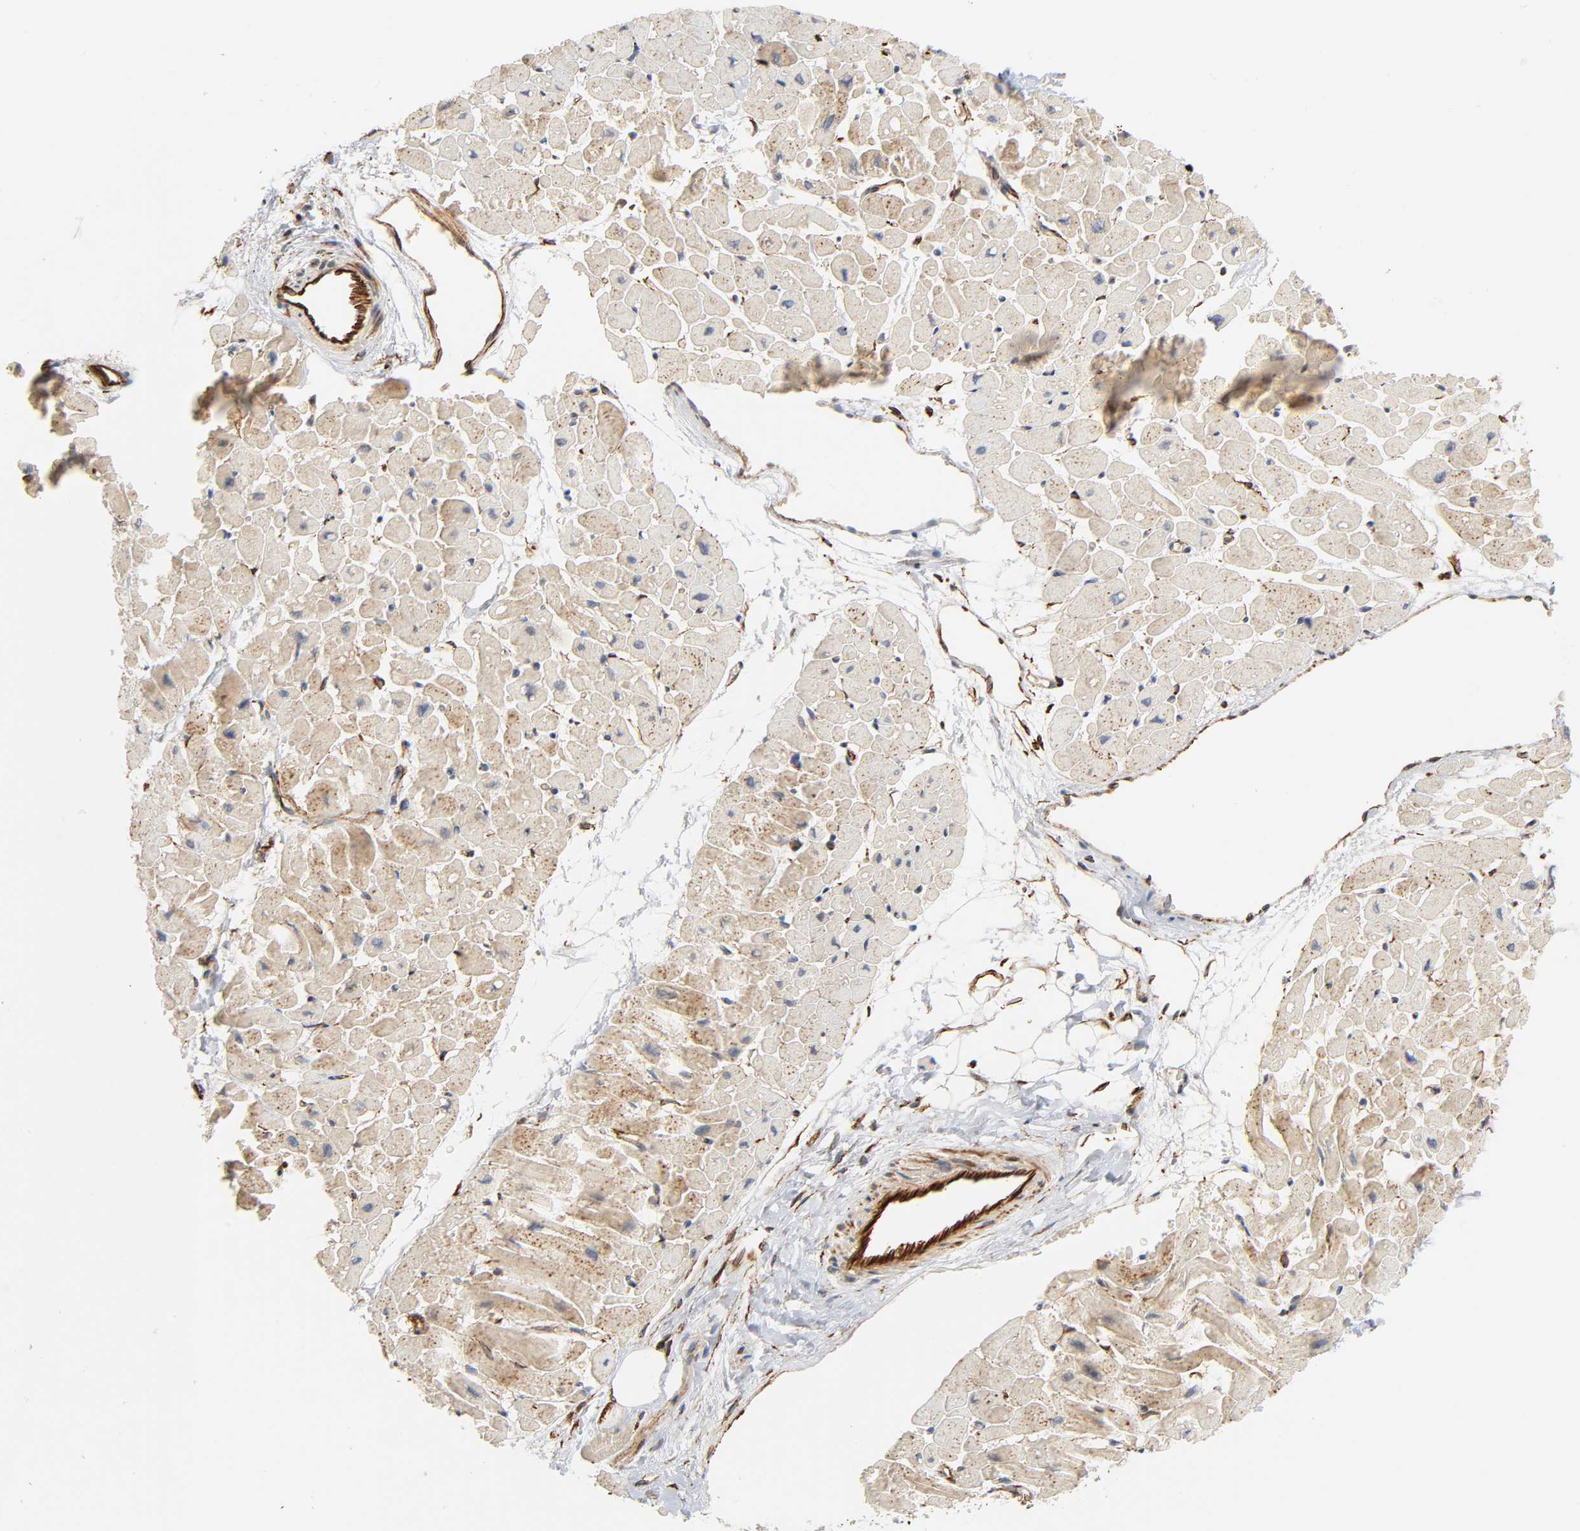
{"staining": {"intensity": "moderate", "quantity": ">75%", "location": "cytoplasmic/membranous"}, "tissue": "heart muscle", "cell_type": "Cardiomyocytes", "image_type": "normal", "snomed": [{"axis": "morphology", "description": "Normal tissue, NOS"}, {"axis": "topography", "description": "Heart"}], "caption": "Immunohistochemical staining of normal human heart muscle demonstrates medium levels of moderate cytoplasmic/membranous positivity in approximately >75% of cardiomyocytes. (Stains: DAB in brown, nuclei in blue, Microscopy: brightfield microscopy at high magnification).", "gene": "REEP5", "patient": {"sex": "male", "age": 45}}